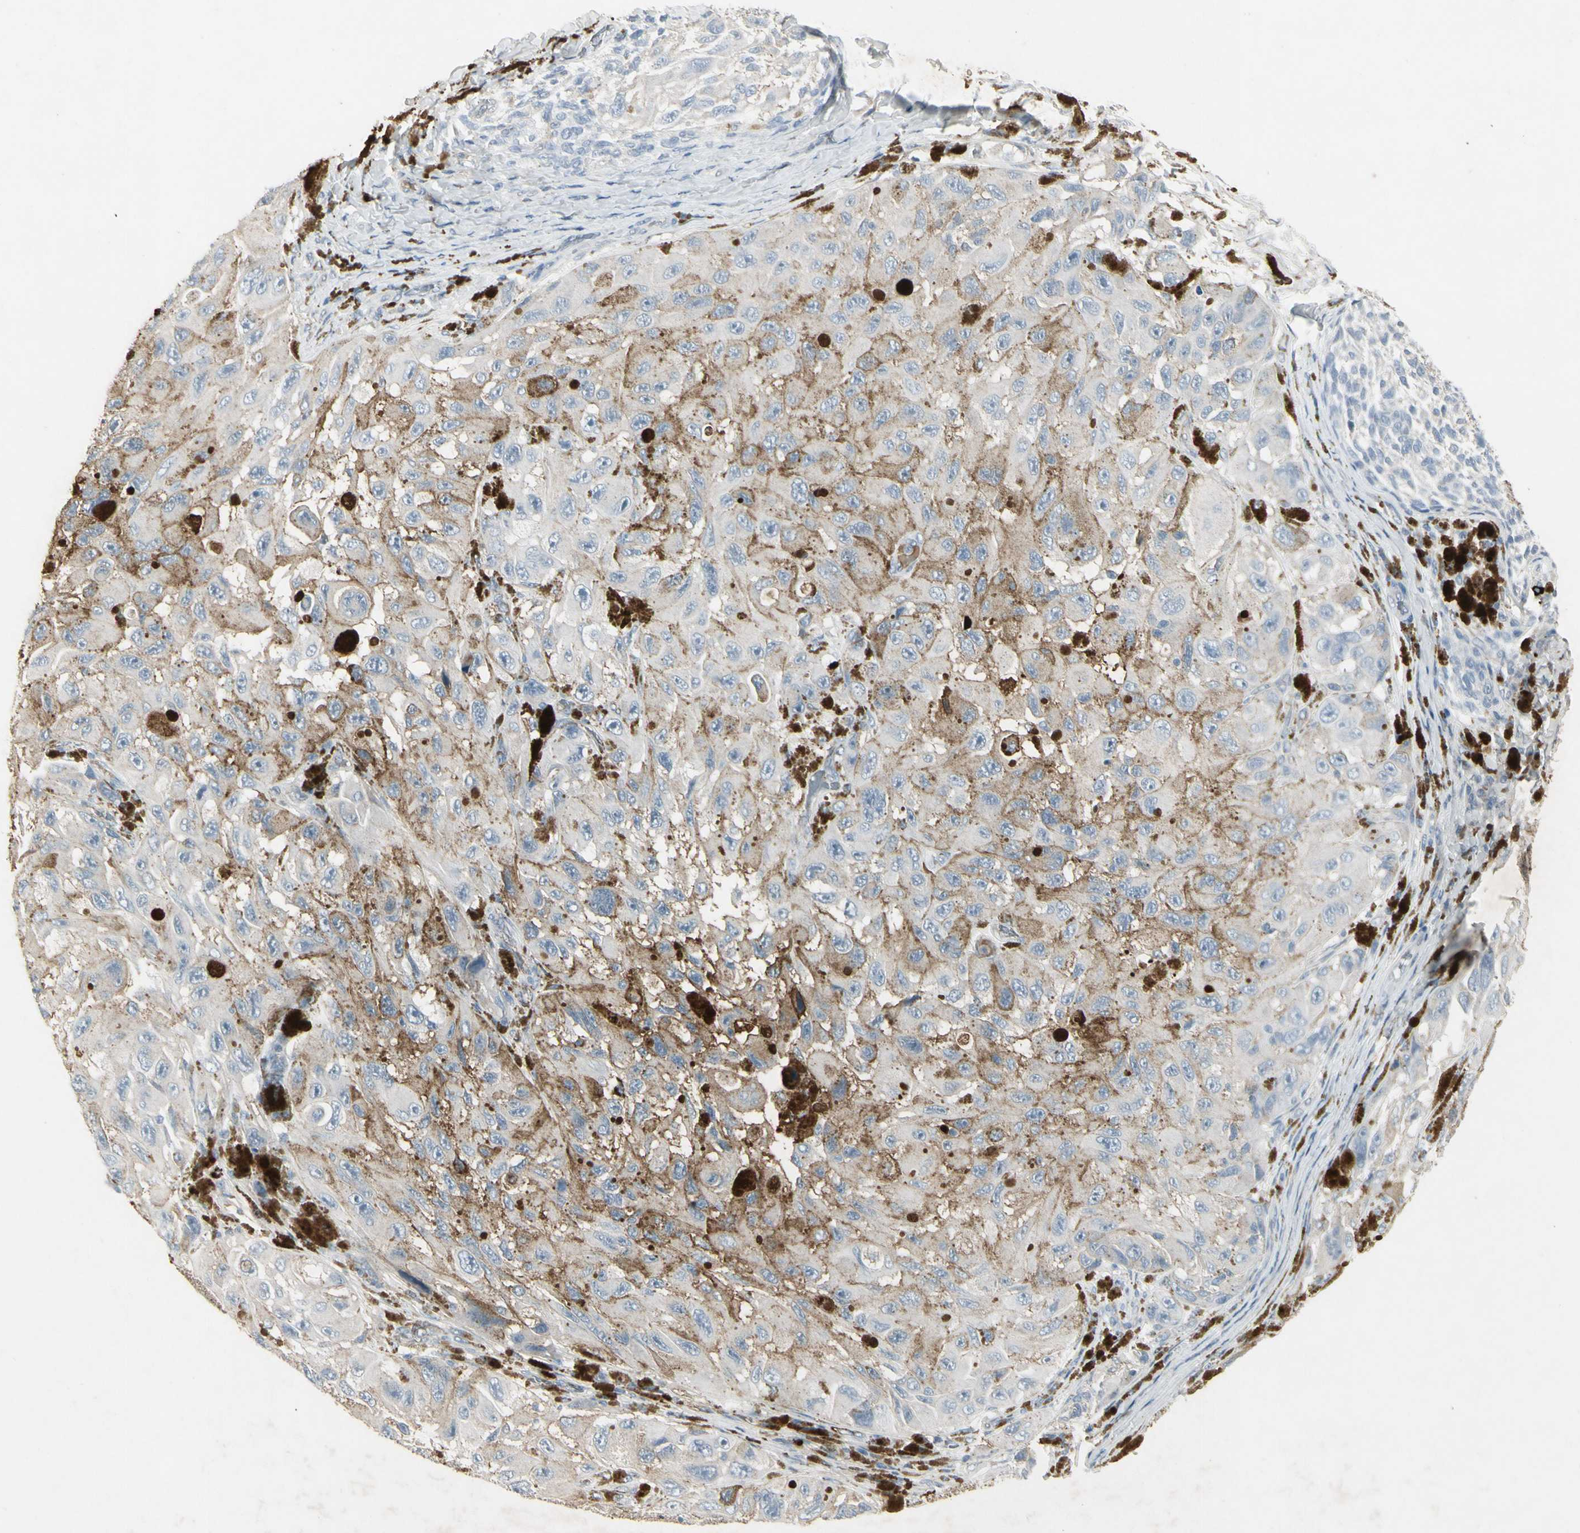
{"staining": {"intensity": "moderate", "quantity": "25%-75%", "location": "cytoplasmic/membranous"}, "tissue": "melanoma", "cell_type": "Tumor cells", "image_type": "cancer", "snomed": [{"axis": "morphology", "description": "Malignant melanoma, NOS"}, {"axis": "topography", "description": "Skin"}], "caption": "Tumor cells show moderate cytoplasmic/membranous staining in approximately 25%-75% of cells in malignant melanoma. Immunohistochemistry (ihc) stains the protein in brown and the nuclei are stained blue.", "gene": "IGHM", "patient": {"sex": "female", "age": 73}}